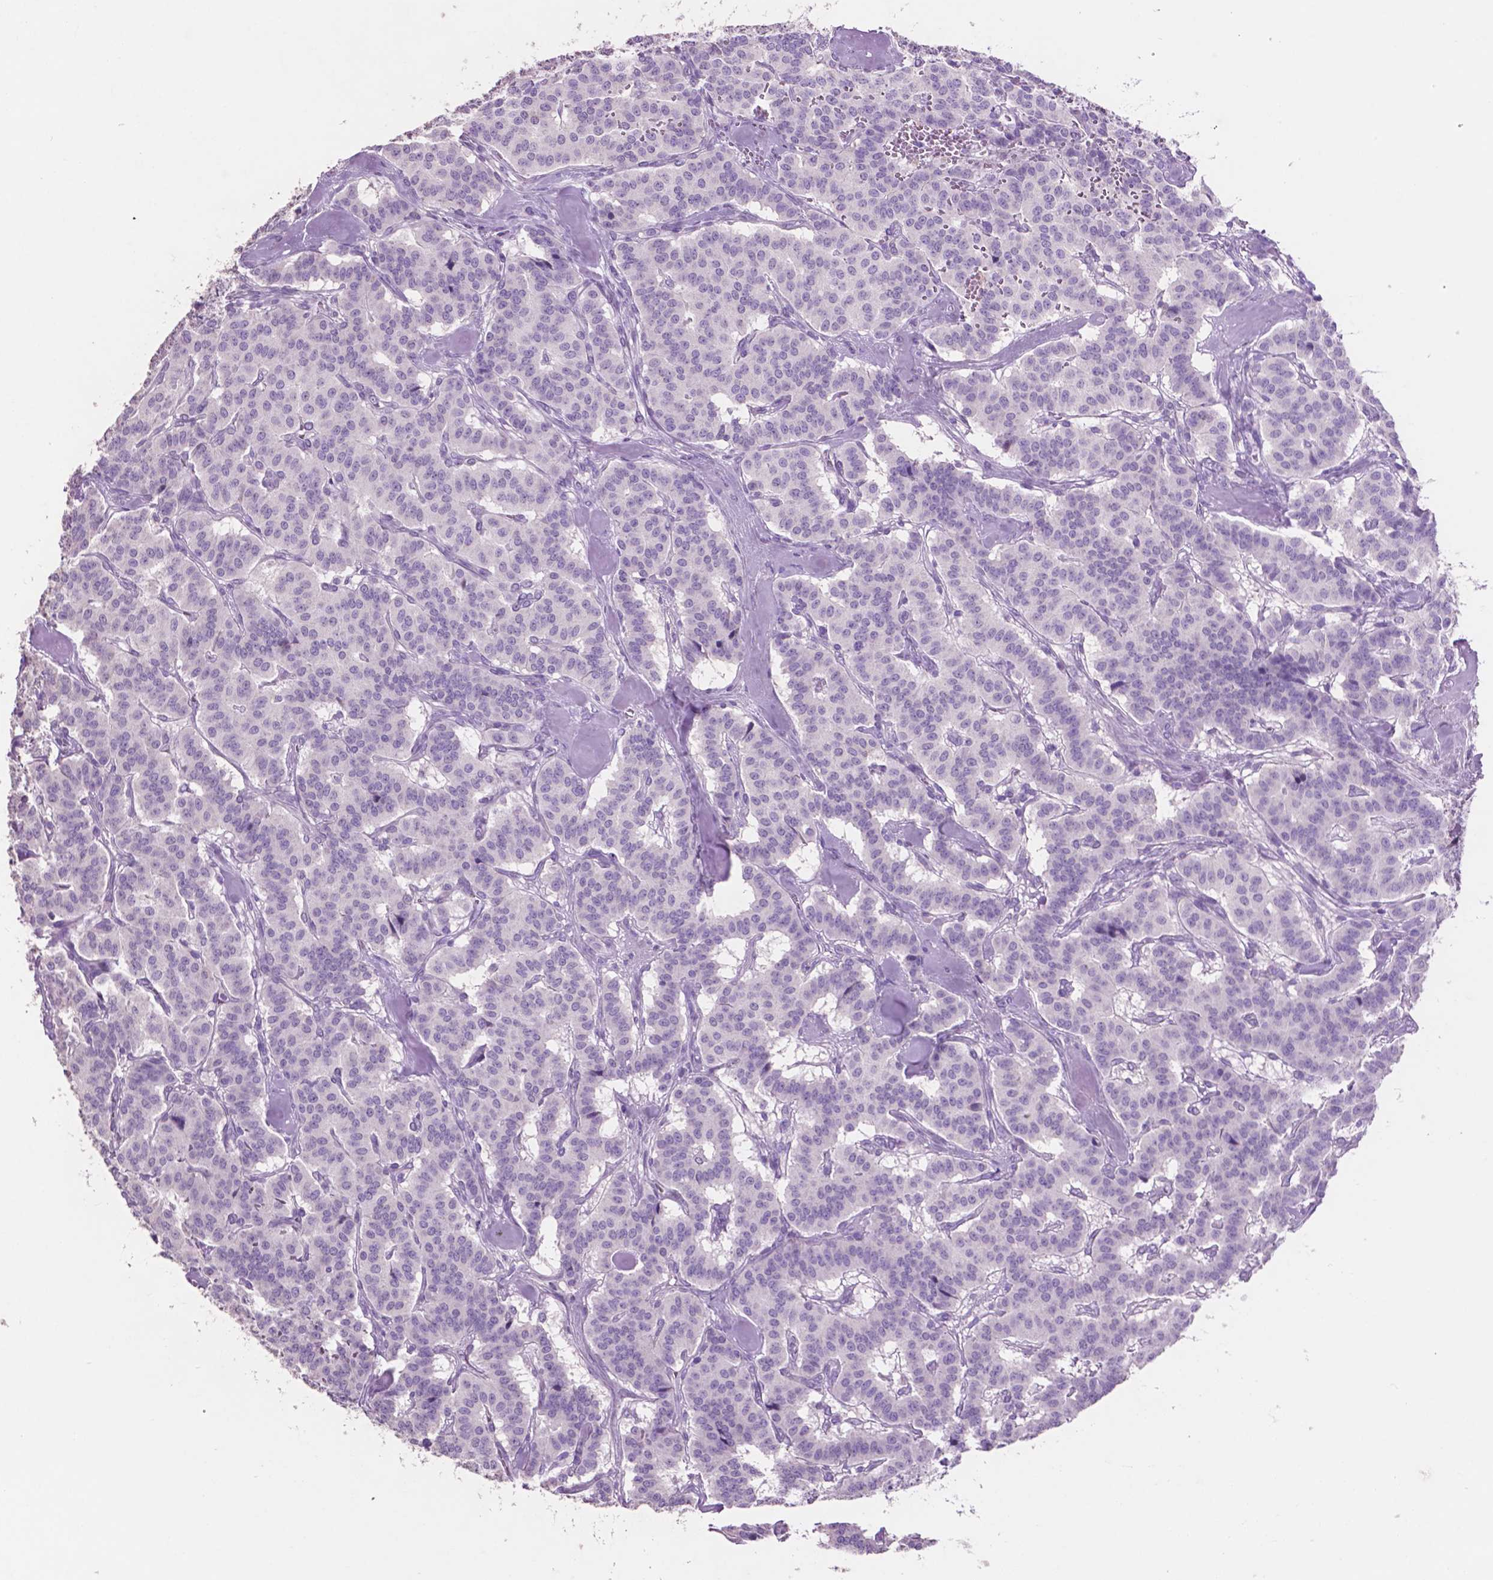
{"staining": {"intensity": "negative", "quantity": "none", "location": "none"}, "tissue": "carcinoid", "cell_type": "Tumor cells", "image_type": "cancer", "snomed": [{"axis": "morphology", "description": "Normal tissue, NOS"}, {"axis": "morphology", "description": "Carcinoid, malignant, NOS"}, {"axis": "topography", "description": "Lung"}], "caption": "An immunohistochemistry (IHC) micrograph of carcinoid is shown. There is no staining in tumor cells of carcinoid.", "gene": "IDO1", "patient": {"sex": "female", "age": 46}}